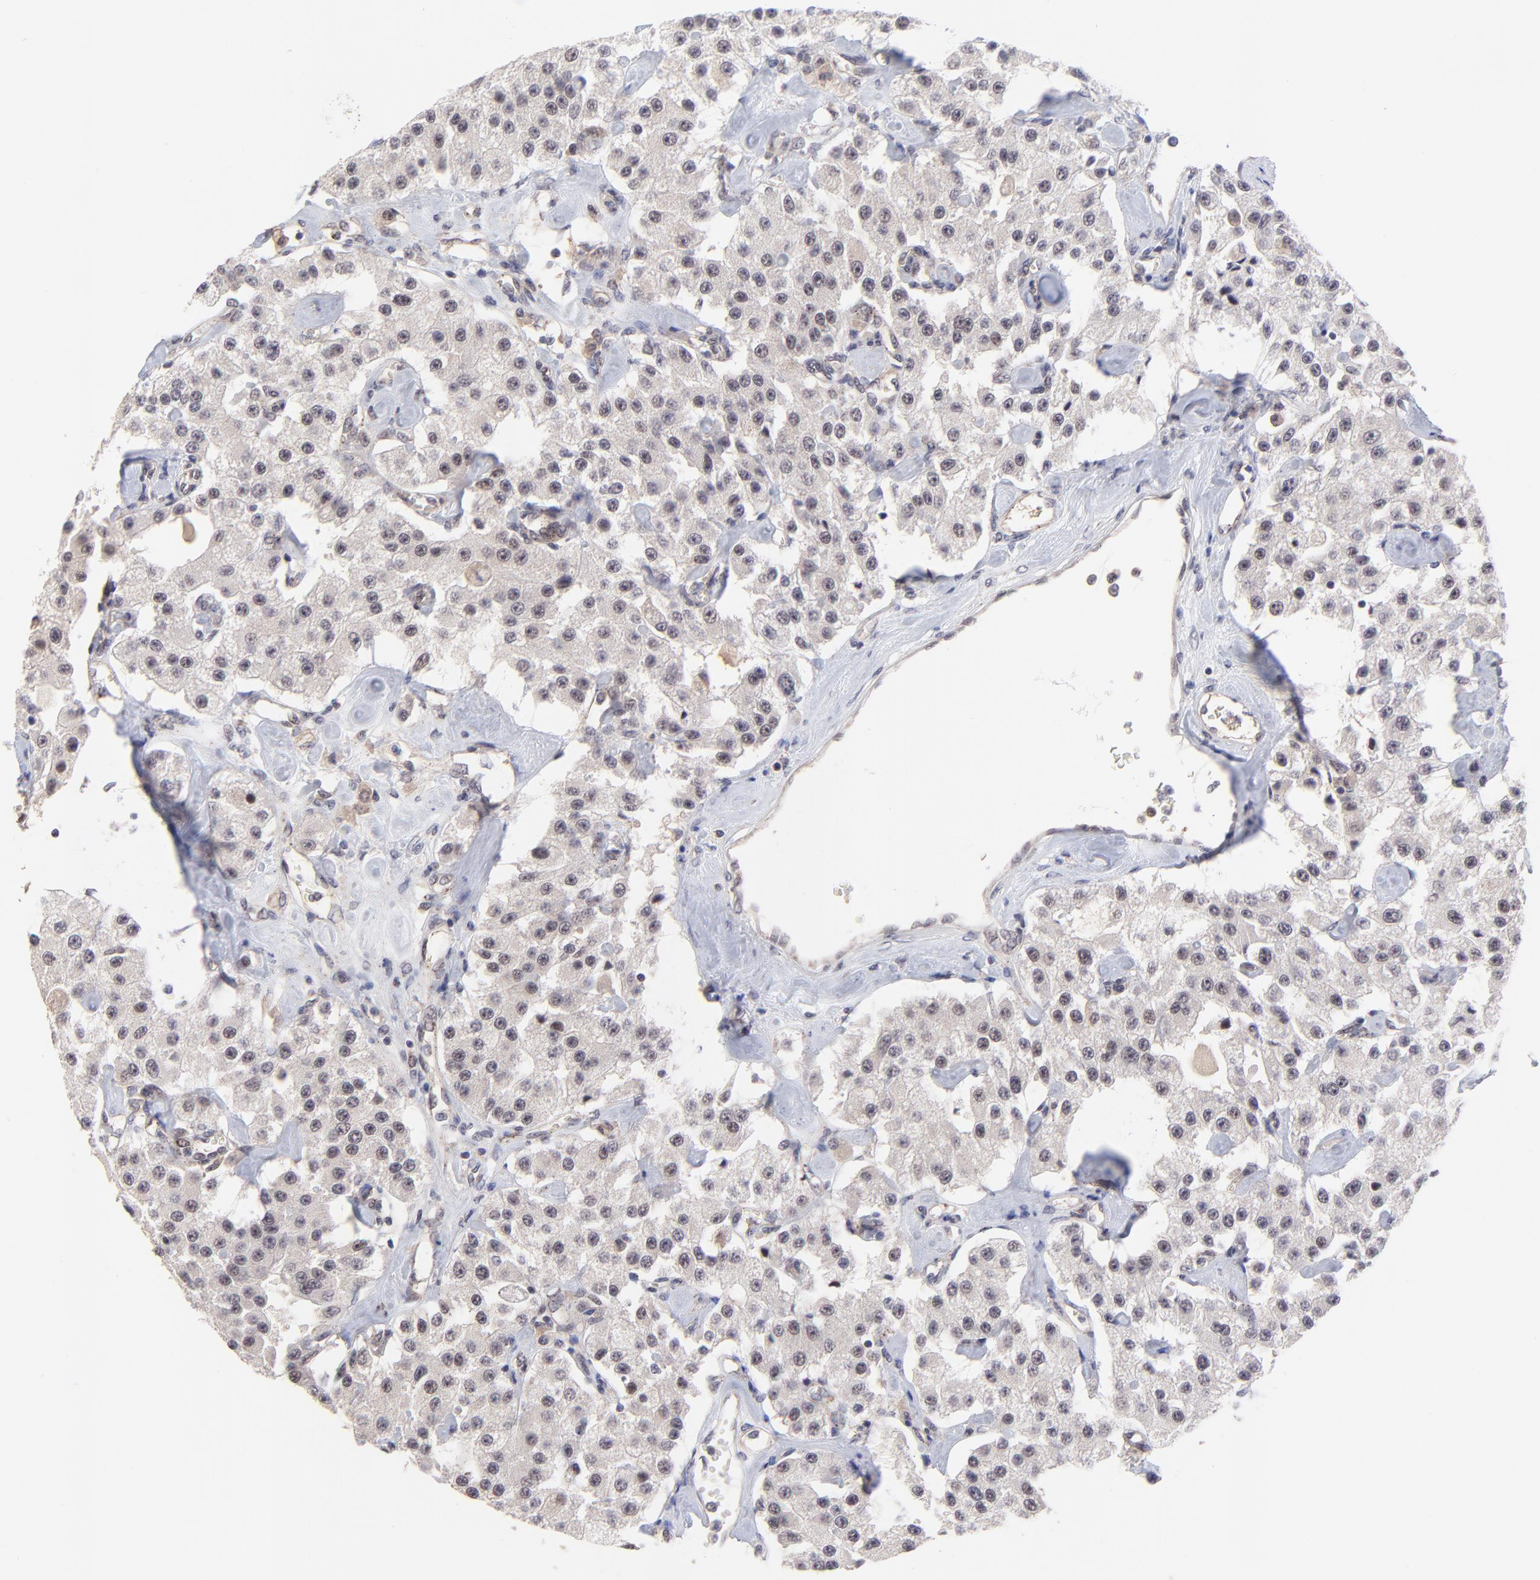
{"staining": {"intensity": "negative", "quantity": "none", "location": "none"}, "tissue": "carcinoid", "cell_type": "Tumor cells", "image_type": "cancer", "snomed": [{"axis": "morphology", "description": "Carcinoid, malignant, NOS"}, {"axis": "topography", "description": "Pancreas"}], "caption": "Tumor cells are negative for protein expression in human carcinoid.", "gene": "ZNF747", "patient": {"sex": "male", "age": 41}}